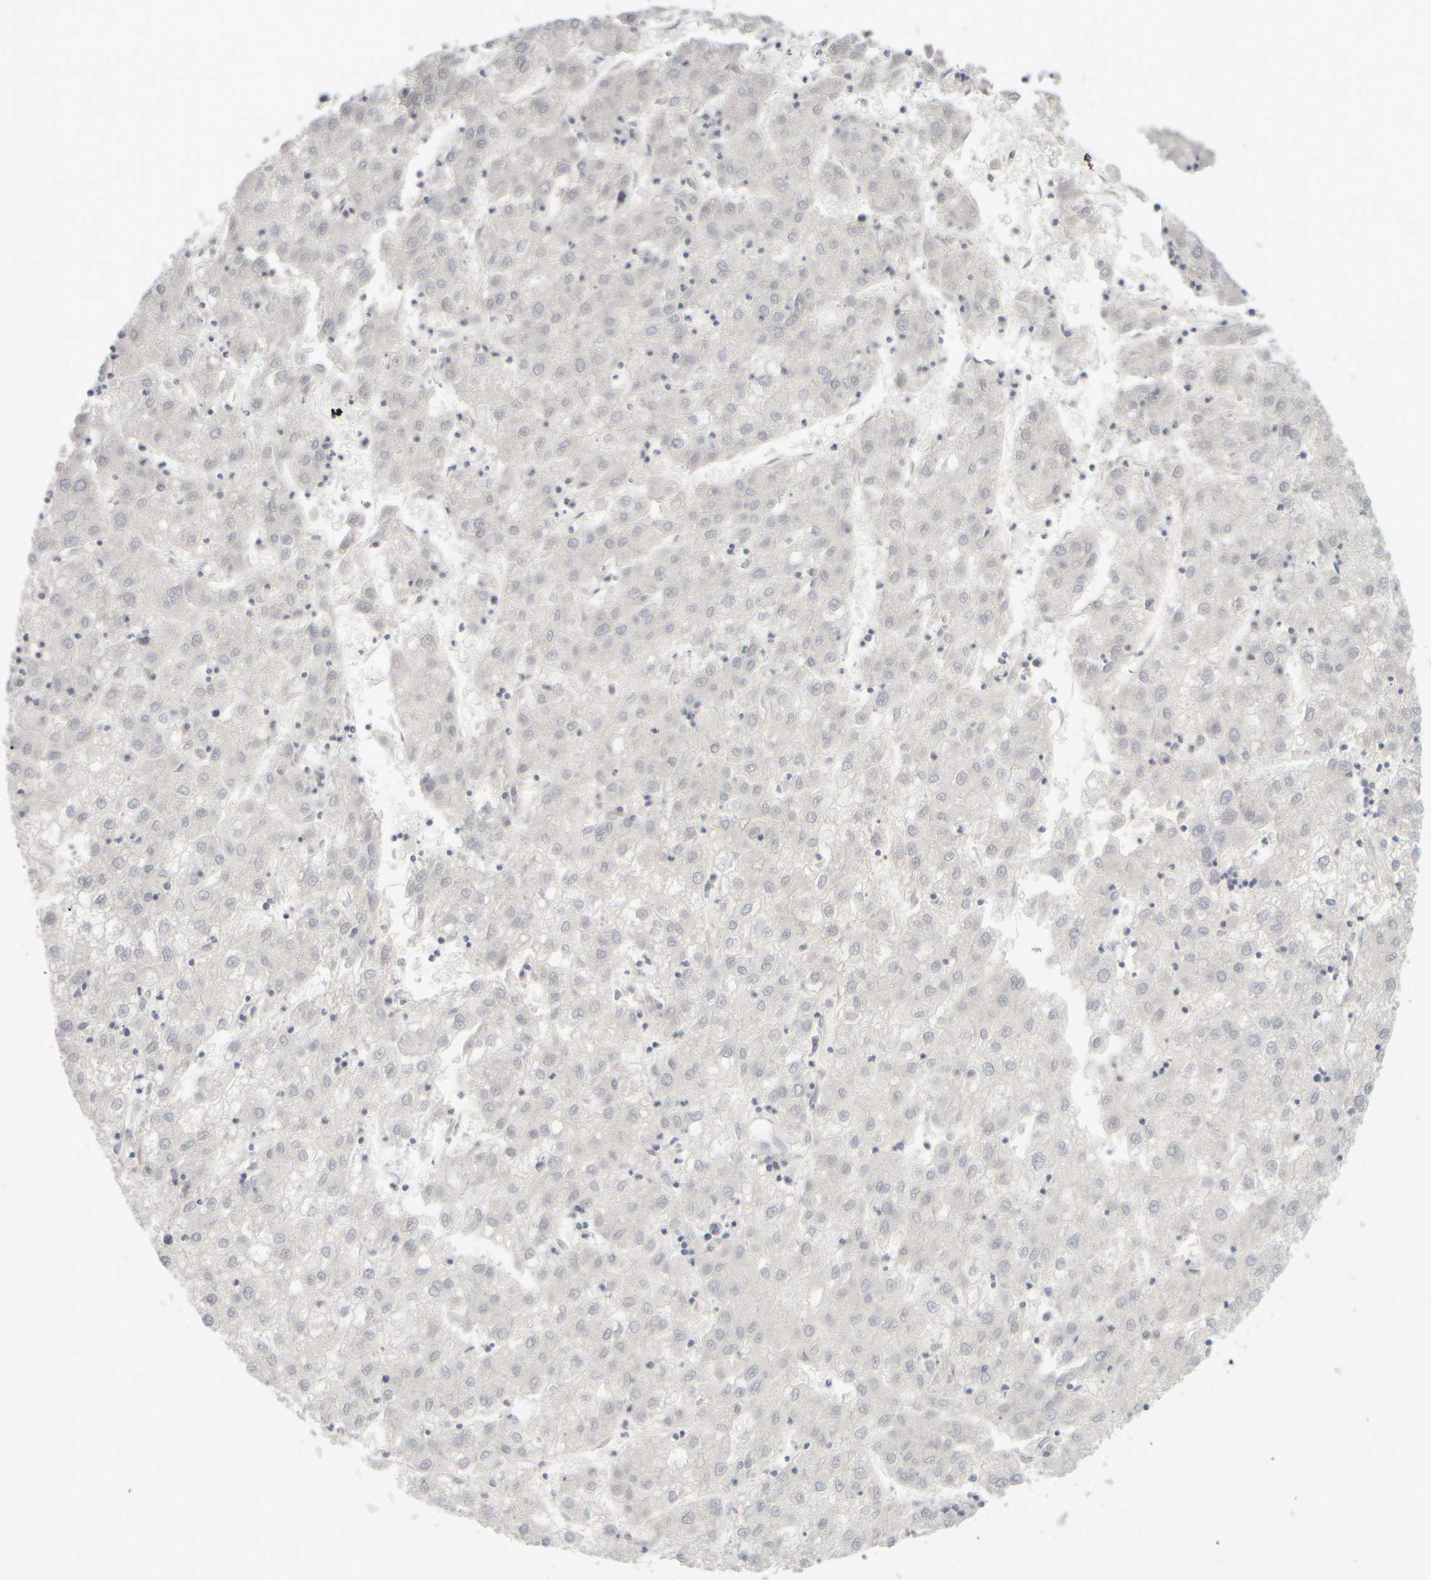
{"staining": {"intensity": "negative", "quantity": "none", "location": "none"}, "tissue": "liver cancer", "cell_type": "Tumor cells", "image_type": "cancer", "snomed": [{"axis": "morphology", "description": "Carcinoma, Hepatocellular, NOS"}, {"axis": "topography", "description": "Liver"}], "caption": "Photomicrograph shows no significant protein staining in tumor cells of liver cancer (hepatocellular carcinoma). The staining is performed using DAB brown chromogen with nuclei counter-stained in using hematoxylin.", "gene": "ZNF112", "patient": {"sex": "male", "age": 72}}